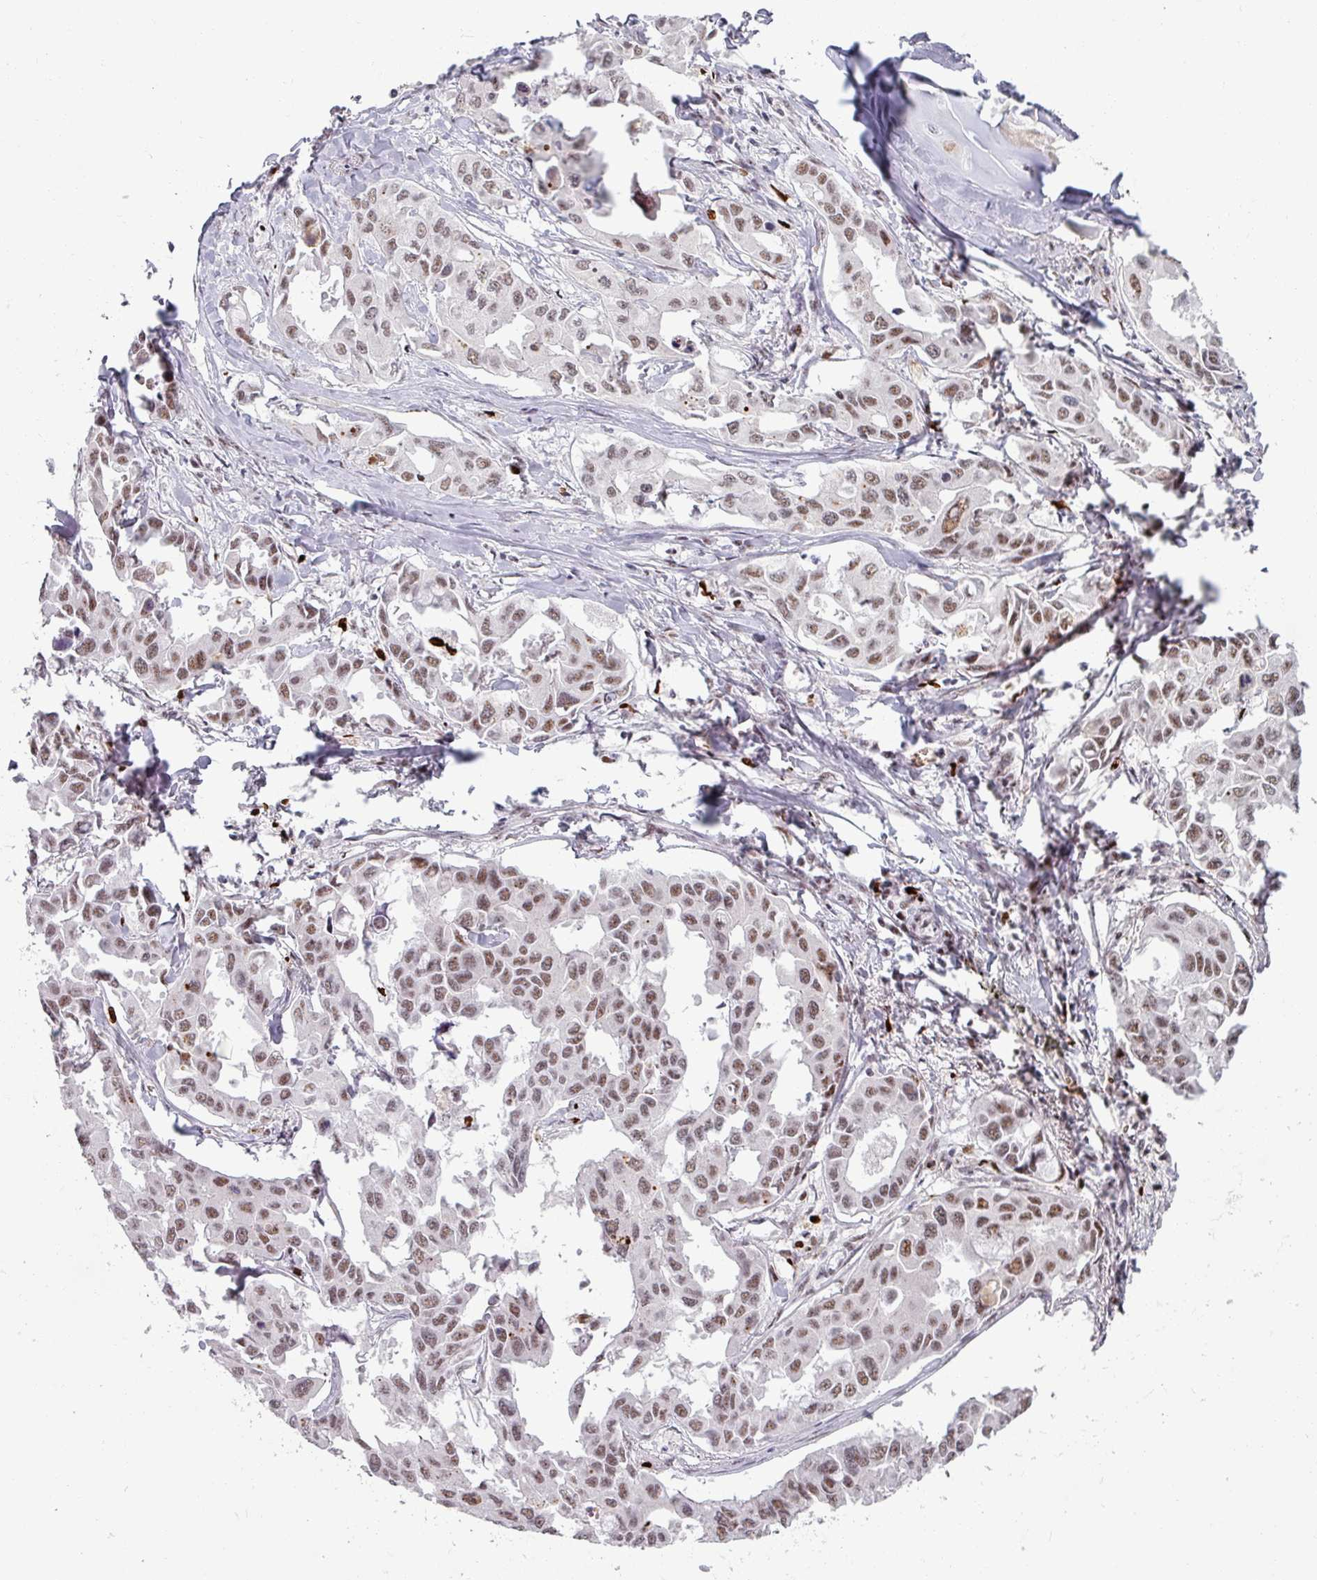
{"staining": {"intensity": "moderate", "quantity": ">75%", "location": "nuclear"}, "tissue": "lung cancer", "cell_type": "Tumor cells", "image_type": "cancer", "snomed": [{"axis": "morphology", "description": "Adenocarcinoma, NOS"}, {"axis": "topography", "description": "Lung"}], "caption": "Brown immunohistochemical staining in lung adenocarcinoma reveals moderate nuclear staining in about >75% of tumor cells.", "gene": "NCOR1", "patient": {"sex": "male", "age": 64}}